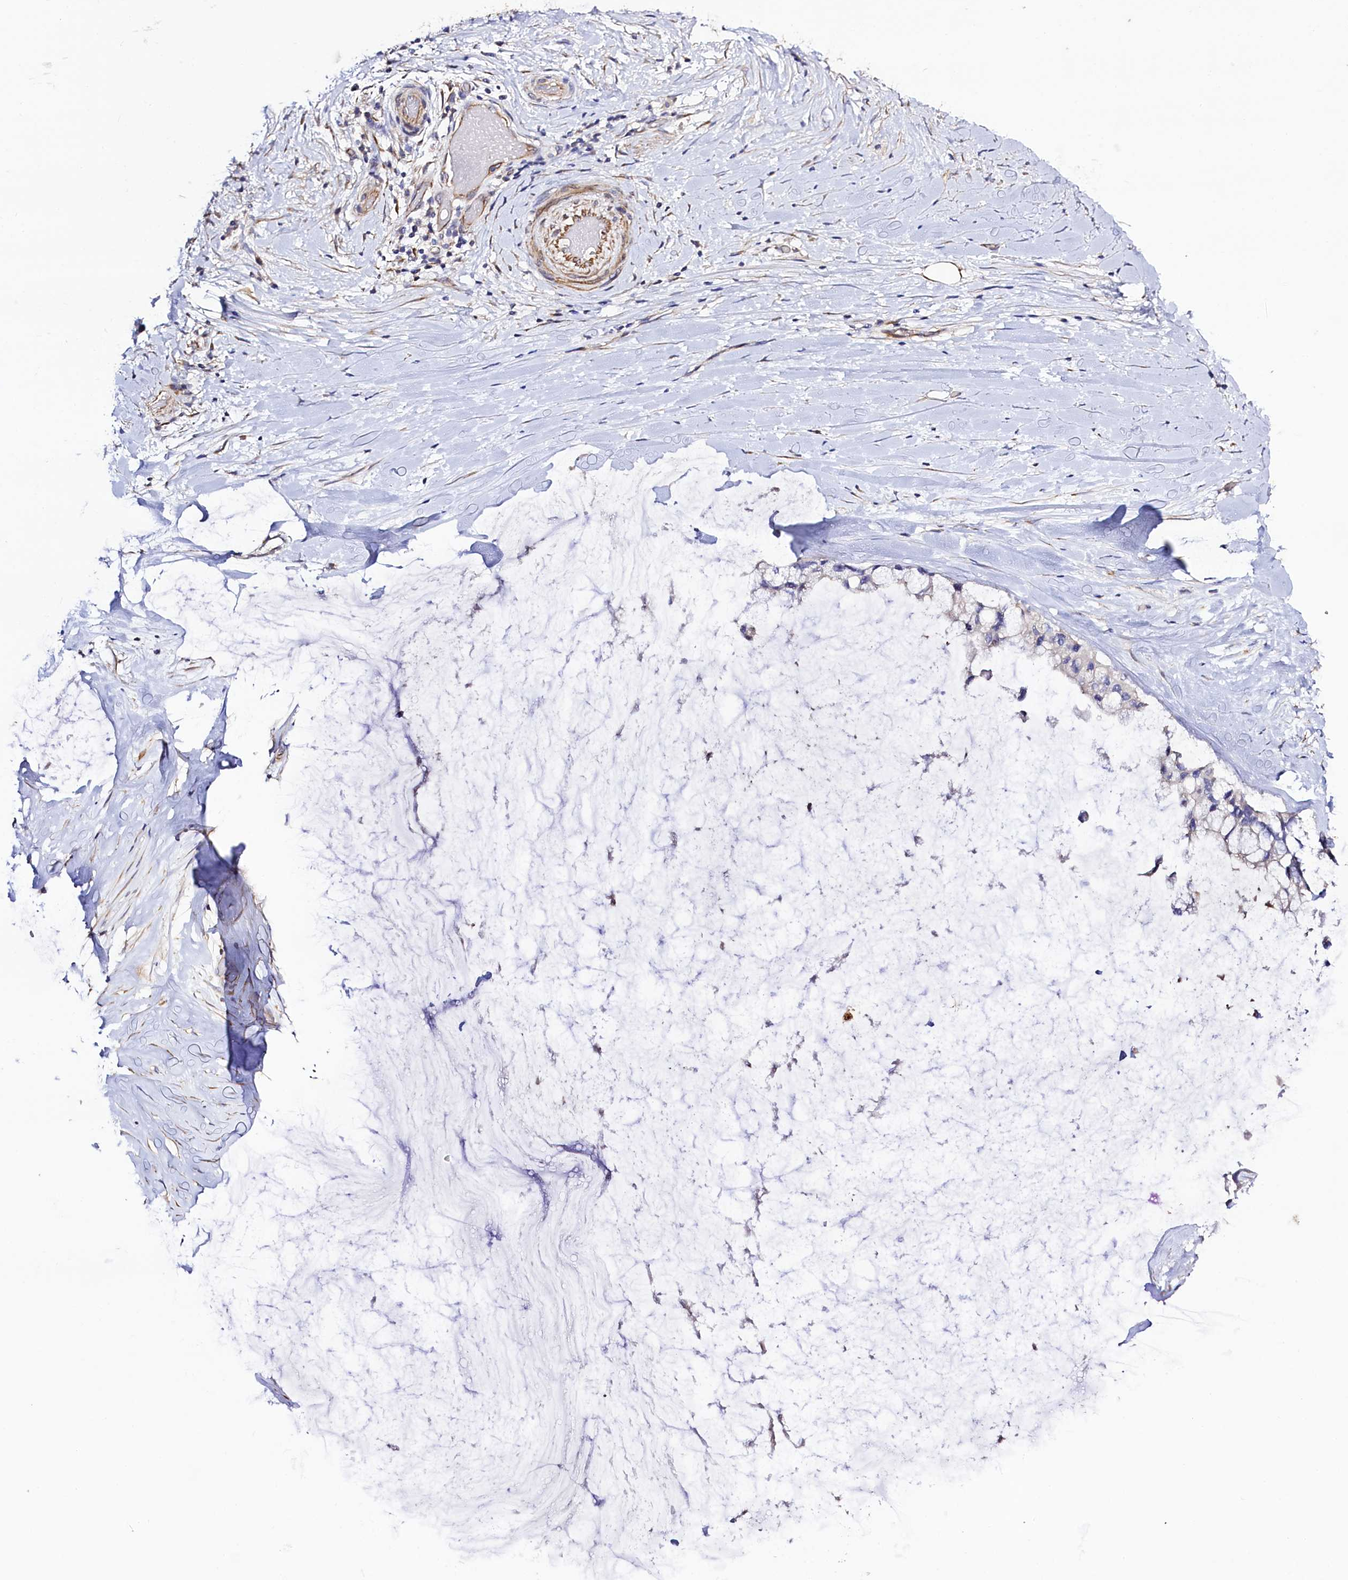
{"staining": {"intensity": "moderate", "quantity": "25%-75%", "location": "cytoplasmic/membranous"}, "tissue": "ovarian cancer", "cell_type": "Tumor cells", "image_type": "cancer", "snomed": [{"axis": "morphology", "description": "Cystadenocarcinoma, mucinous, NOS"}, {"axis": "topography", "description": "Ovary"}], "caption": "This micrograph displays ovarian cancer (mucinous cystadenocarcinoma) stained with IHC to label a protein in brown. The cytoplasmic/membranous of tumor cells show moderate positivity for the protein. Nuclei are counter-stained blue.", "gene": "SLC7A1", "patient": {"sex": "female", "age": 39}}